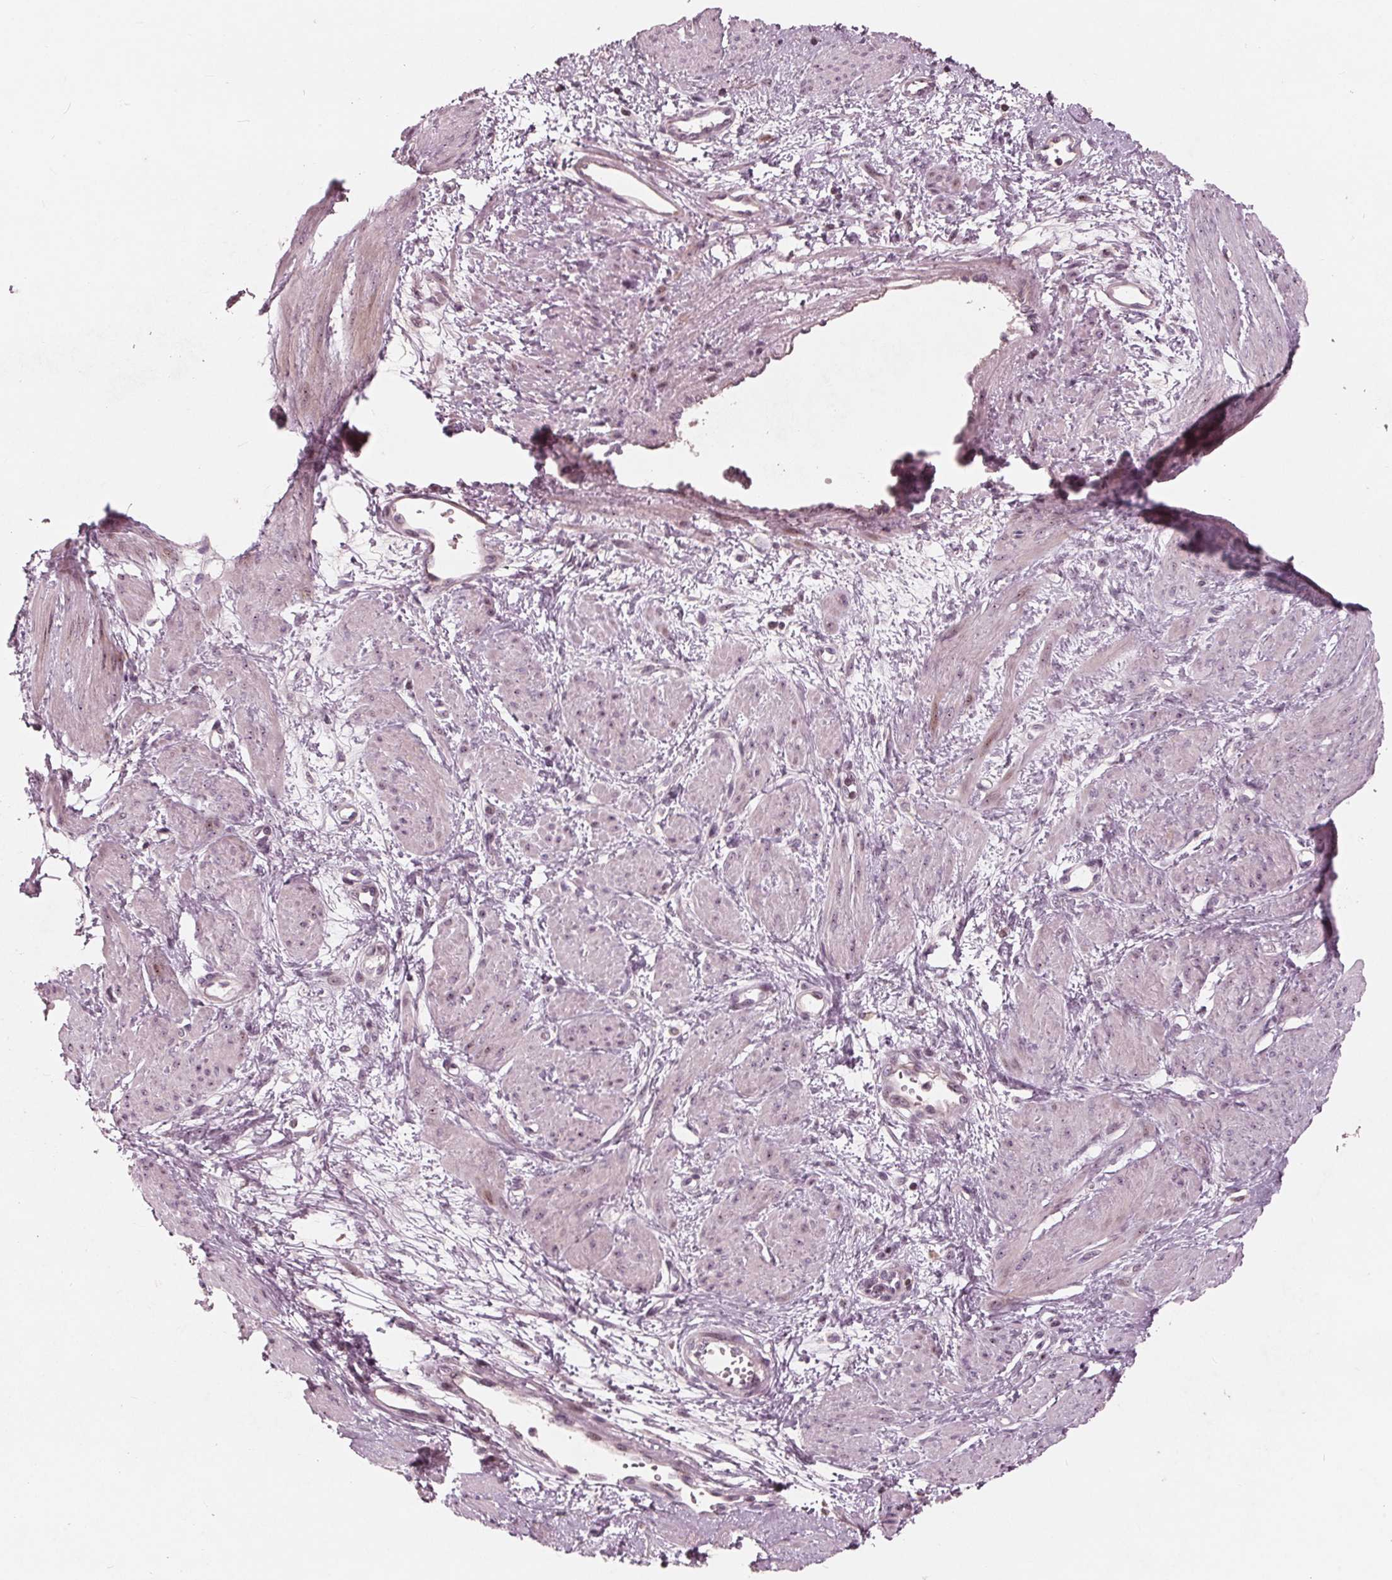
{"staining": {"intensity": "negative", "quantity": "none", "location": "none"}, "tissue": "smooth muscle", "cell_type": "Smooth muscle cells", "image_type": "normal", "snomed": [{"axis": "morphology", "description": "Normal tissue, NOS"}, {"axis": "topography", "description": "Smooth muscle"}, {"axis": "topography", "description": "Uterus"}], "caption": "This histopathology image is of unremarkable smooth muscle stained with immunohistochemistry (IHC) to label a protein in brown with the nuclei are counter-stained blue. There is no positivity in smooth muscle cells.", "gene": "NUP210", "patient": {"sex": "female", "age": 39}}